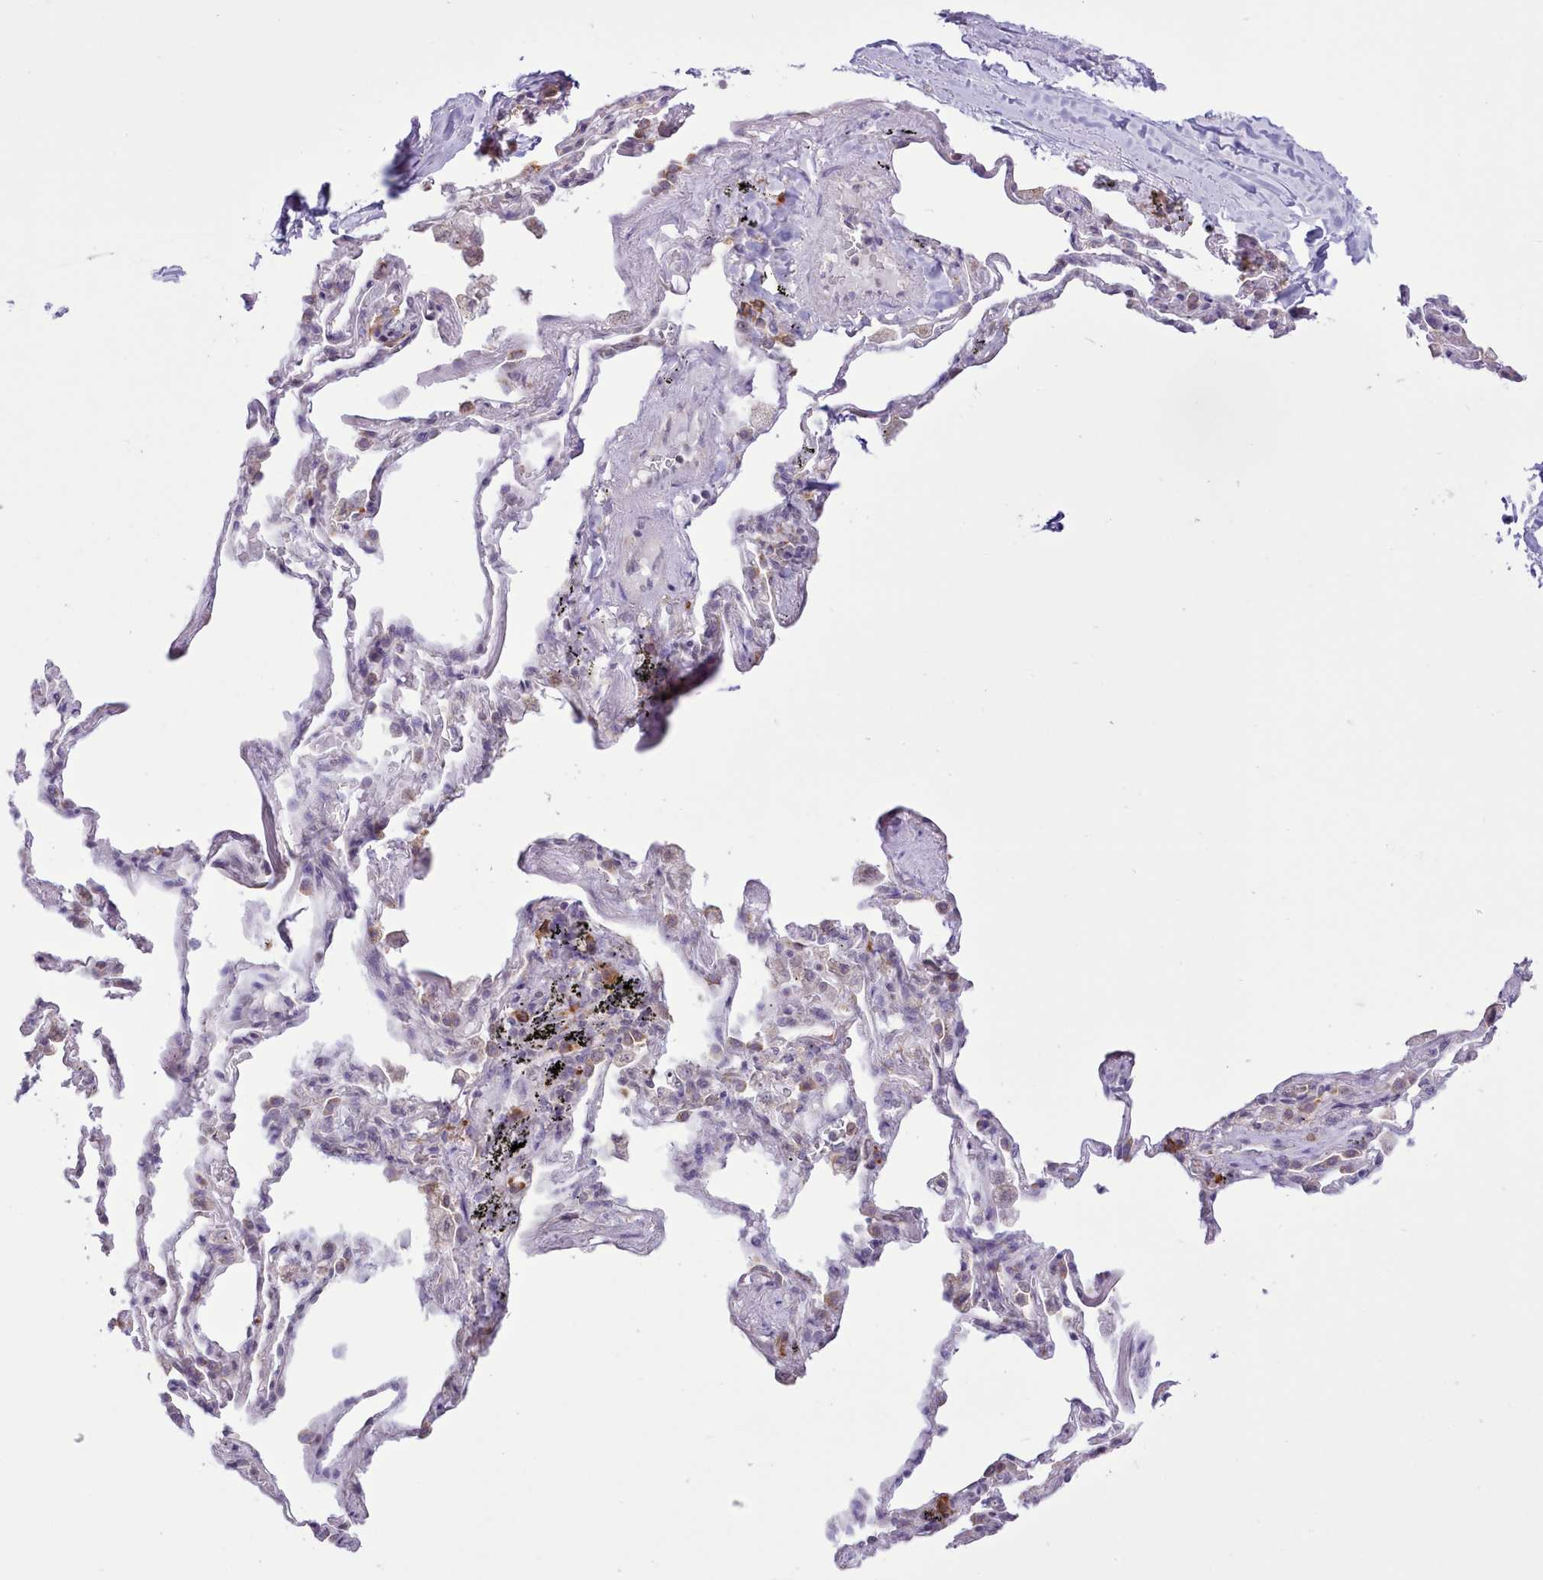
{"staining": {"intensity": "negative", "quantity": "none", "location": "none"}, "tissue": "adipose tissue", "cell_type": "Adipocytes", "image_type": "normal", "snomed": [{"axis": "morphology", "description": "Normal tissue, NOS"}, {"axis": "topography", "description": "Lymph node"}, {"axis": "topography", "description": "Bronchus"}], "caption": "The micrograph demonstrates no significant expression in adipocytes of adipose tissue.", "gene": "SEC61B", "patient": {"sex": "male", "age": 63}}